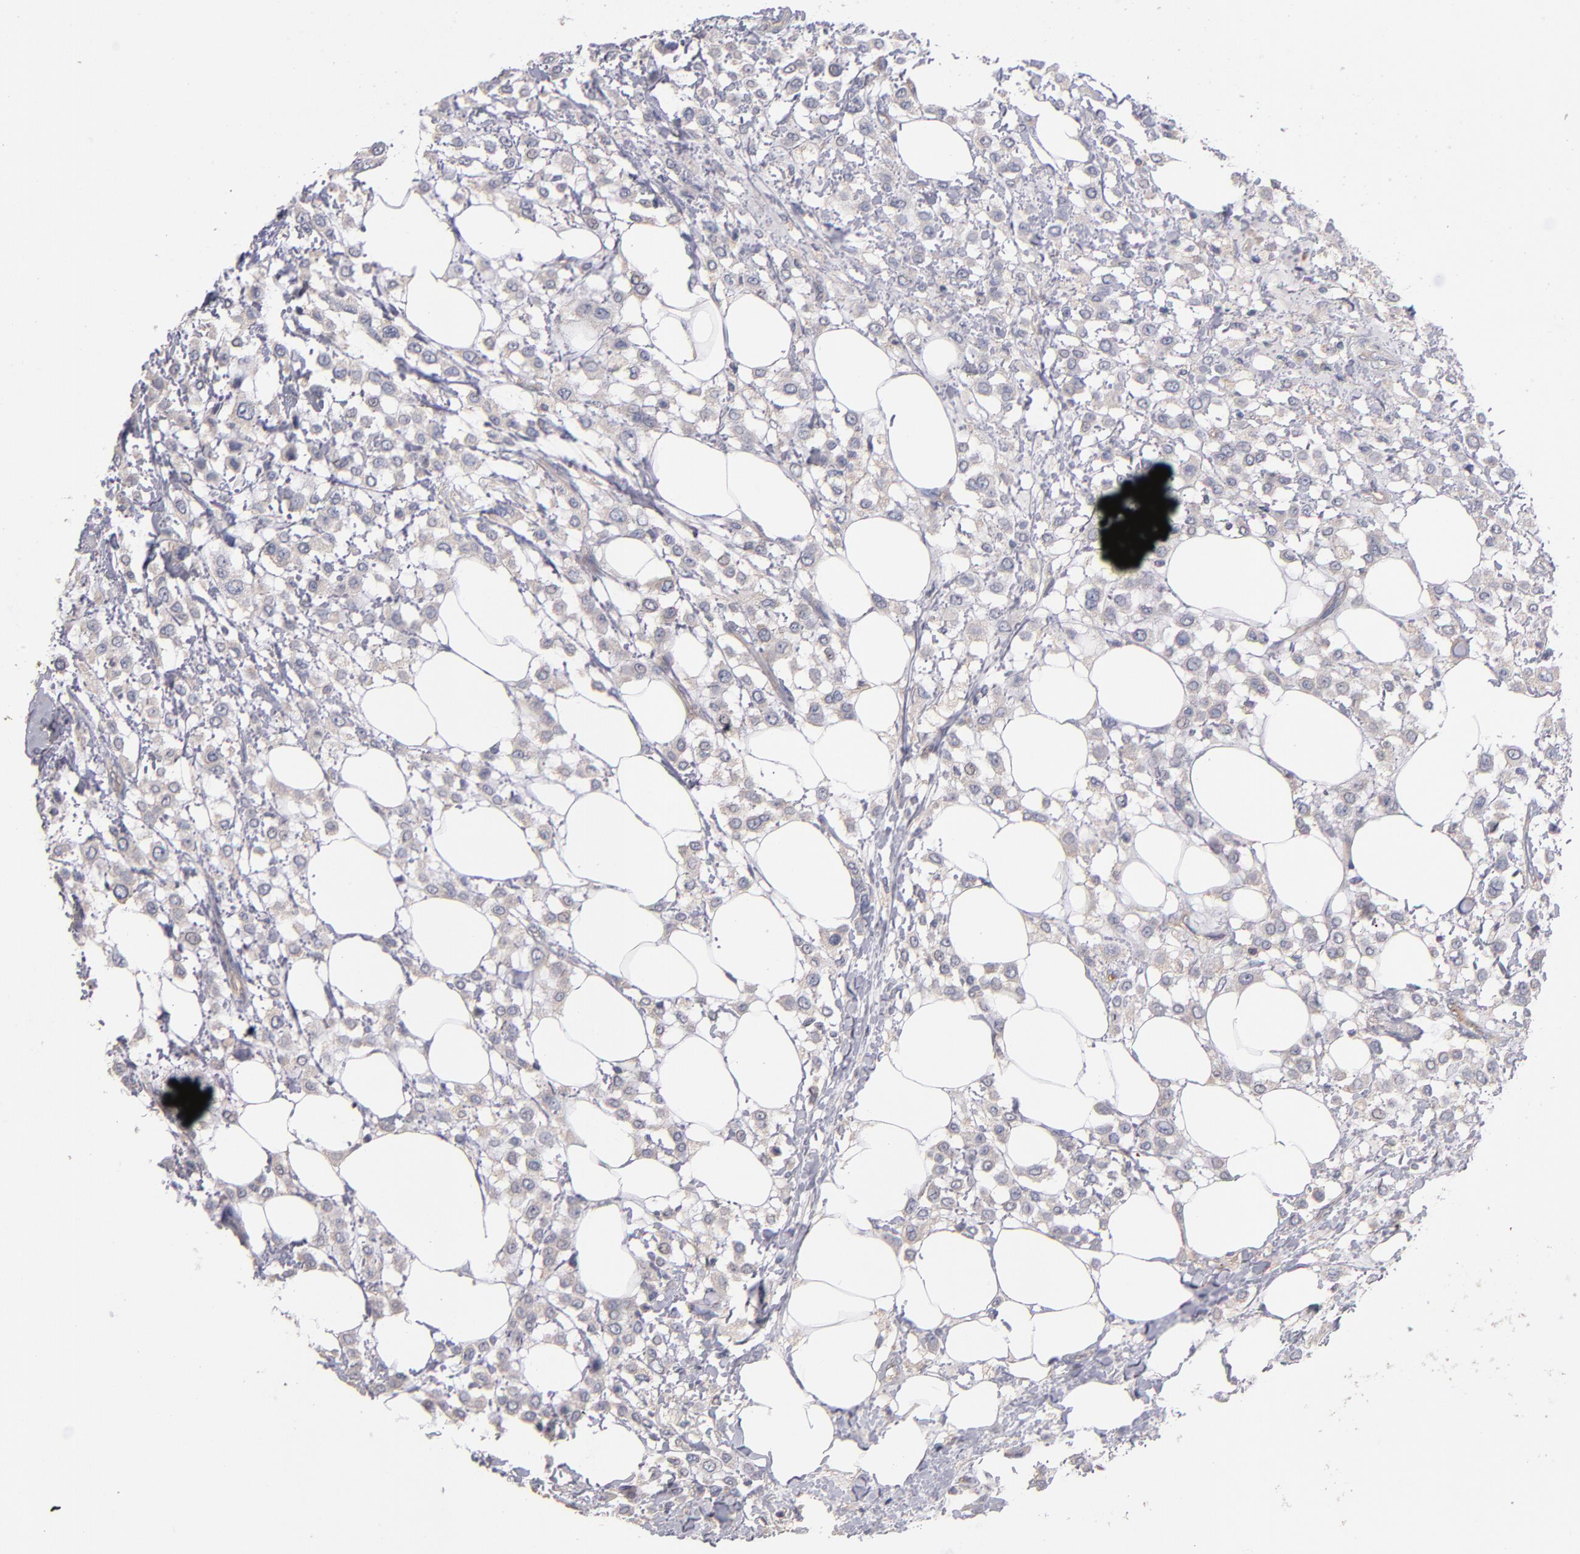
{"staining": {"intensity": "weak", "quantity": "<25%", "location": "cytoplasmic/membranous"}, "tissue": "breast cancer", "cell_type": "Tumor cells", "image_type": "cancer", "snomed": [{"axis": "morphology", "description": "Lobular carcinoma"}, {"axis": "topography", "description": "Breast"}], "caption": "IHC histopathology image of human breast cancer stained for a protein (brown), which demonstrates no expression in tumor cells.", "gene": "DACT1", "patient": {"sex": "female", "age": 85}}